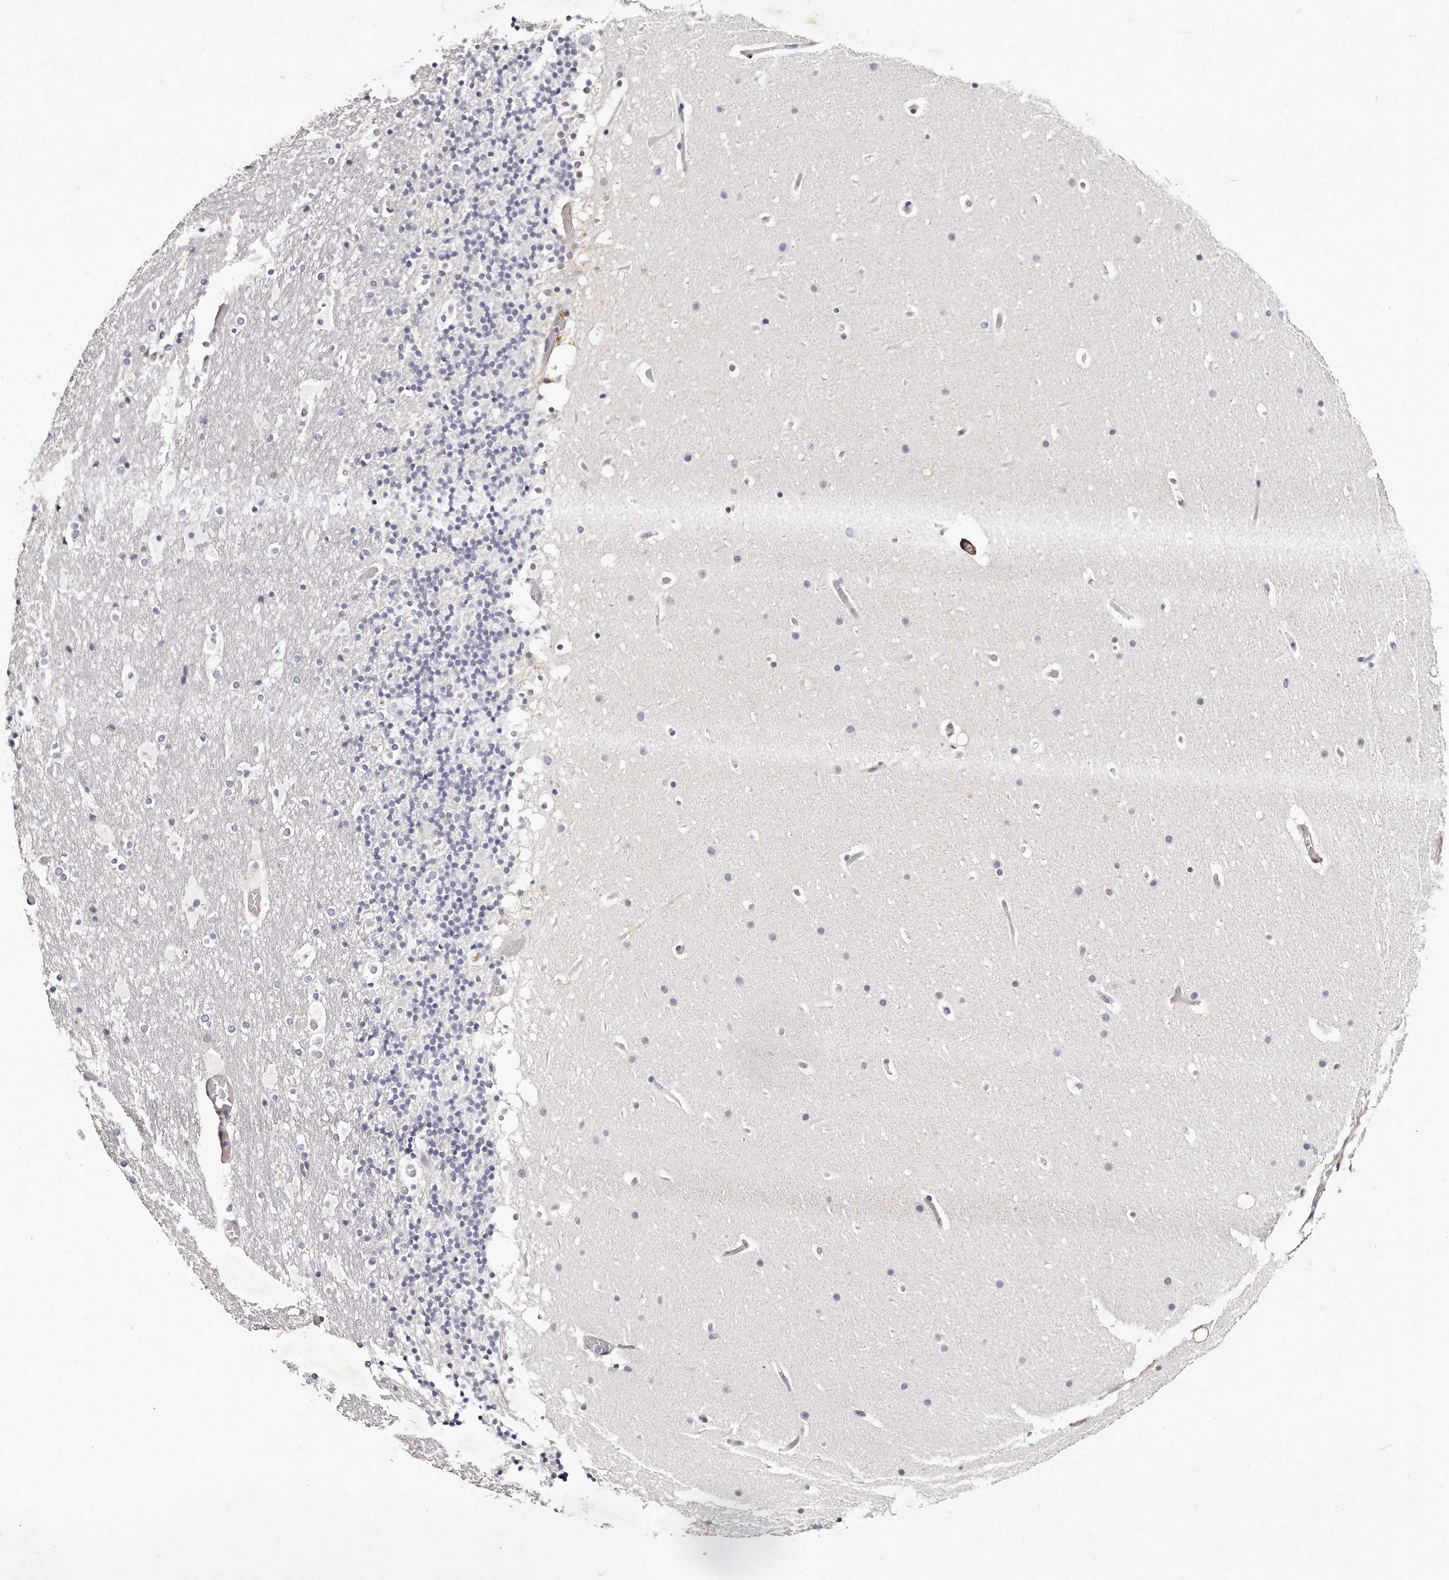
{"staining": {"intensity": "negative", "quantity": "none", "location": "none"}, "tissue": "cerebellum", "cell_type": "Cells in granular layer", "image_type": "normal", "snomed": [{"axis": "morphology", "description": "Normal tissue, NOS"}, {"axis": "topography", "description": "Cerebellum"}], "caption": "There is no significant staining in cells in granular layer of cerebellum. (DAB IHC with hematoxylin counter stain).", "gene": "LMOD1", "patient": {"sex": "male", "age": 57}}